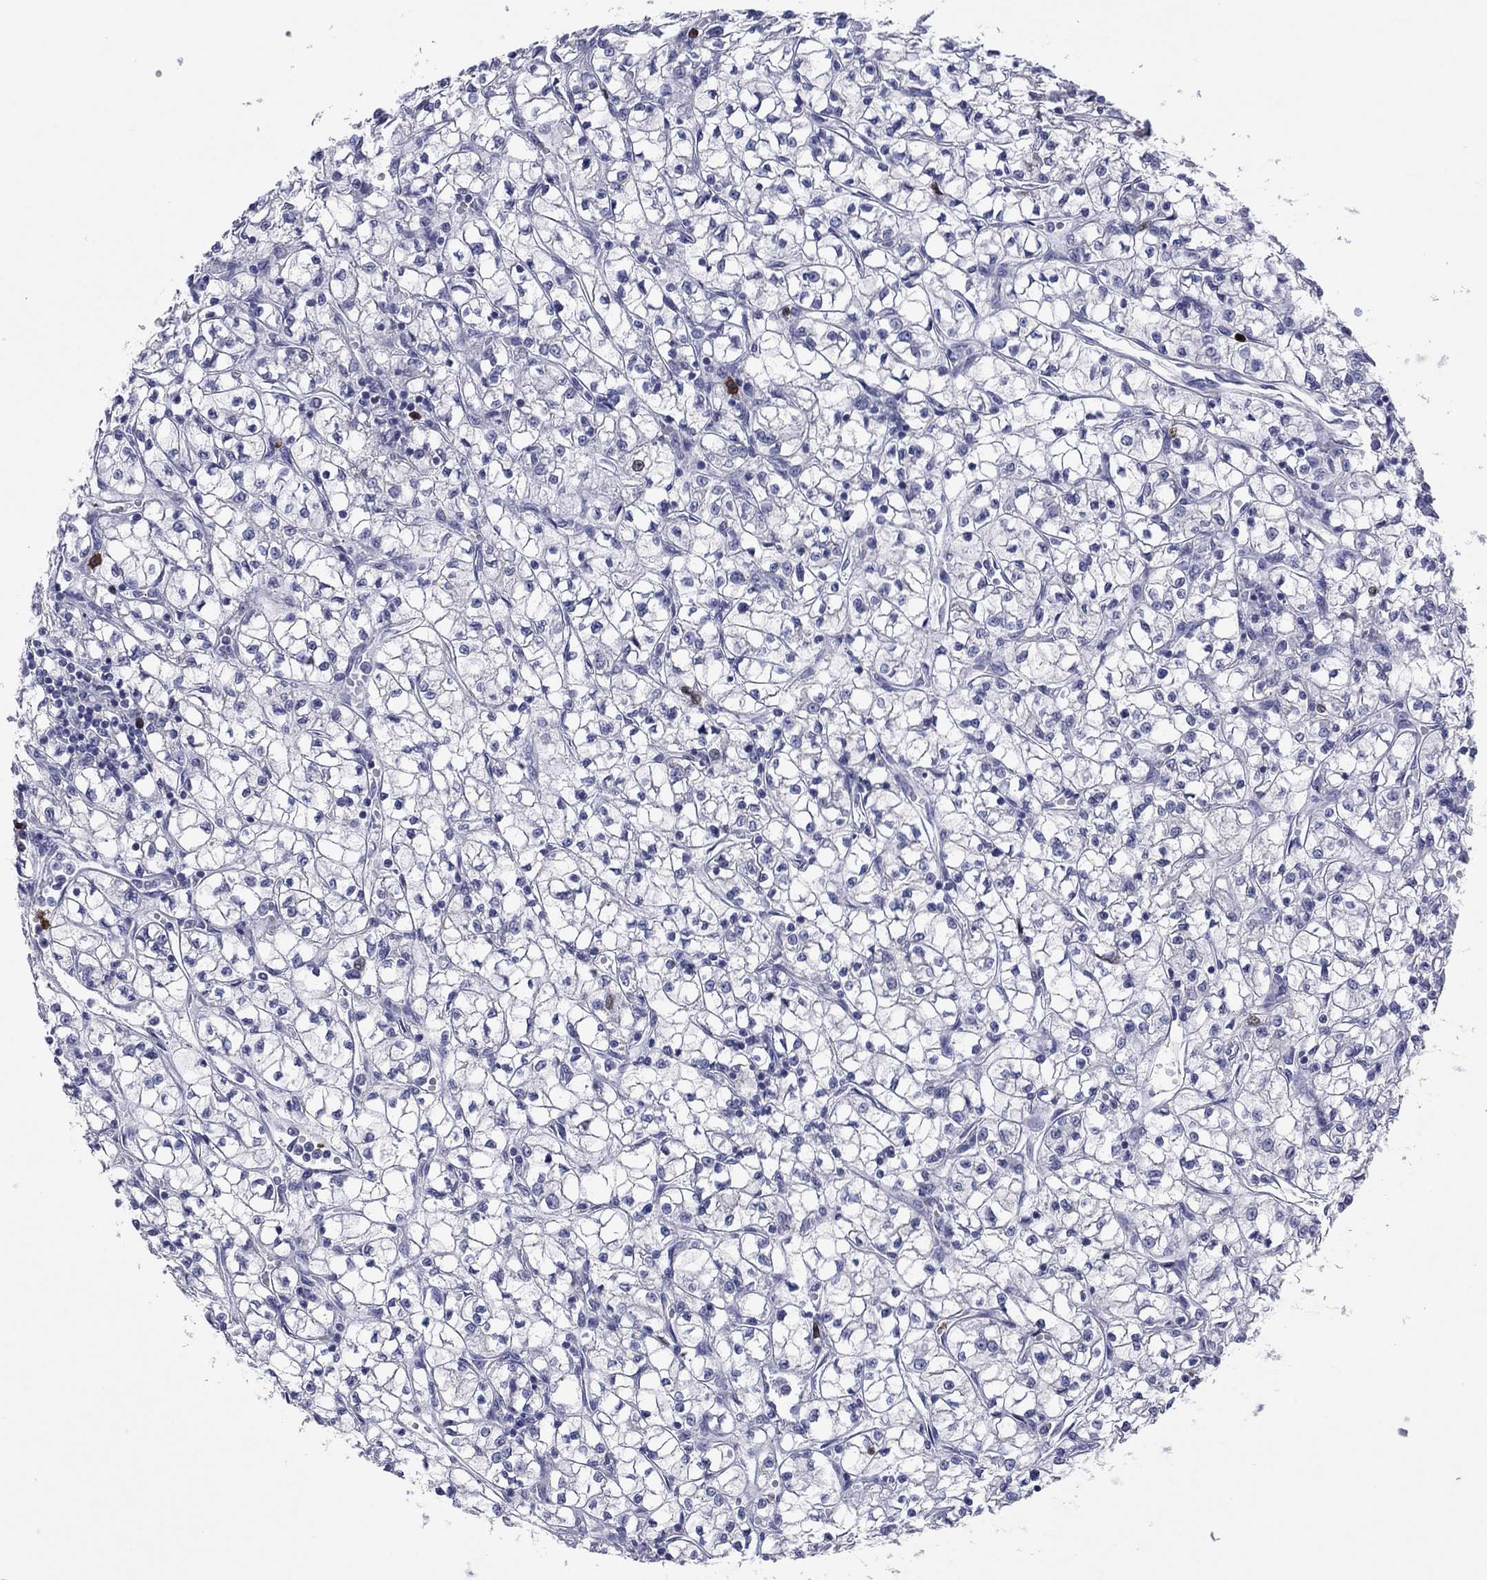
{"staining": {"intensity": "strong", "quantity": "<25%", "location": "nuclear"}, "tissue": "renal cancer", "cell_type": "Tumor cells", "image_type": "cancer", "snomed": [{"axis": "morphology", "description": "Adenocarcinoma, NOS"}, {"axis": "topography", "description": "Kidney"}], "caption": "Protein staining of renal cancer (adenocarcinoma) tissue exhibits strong nuclear positivity in about <25% of tumor cells.", "gene": "CDCA5", "patient": {"sex": "female", "age": 64}}